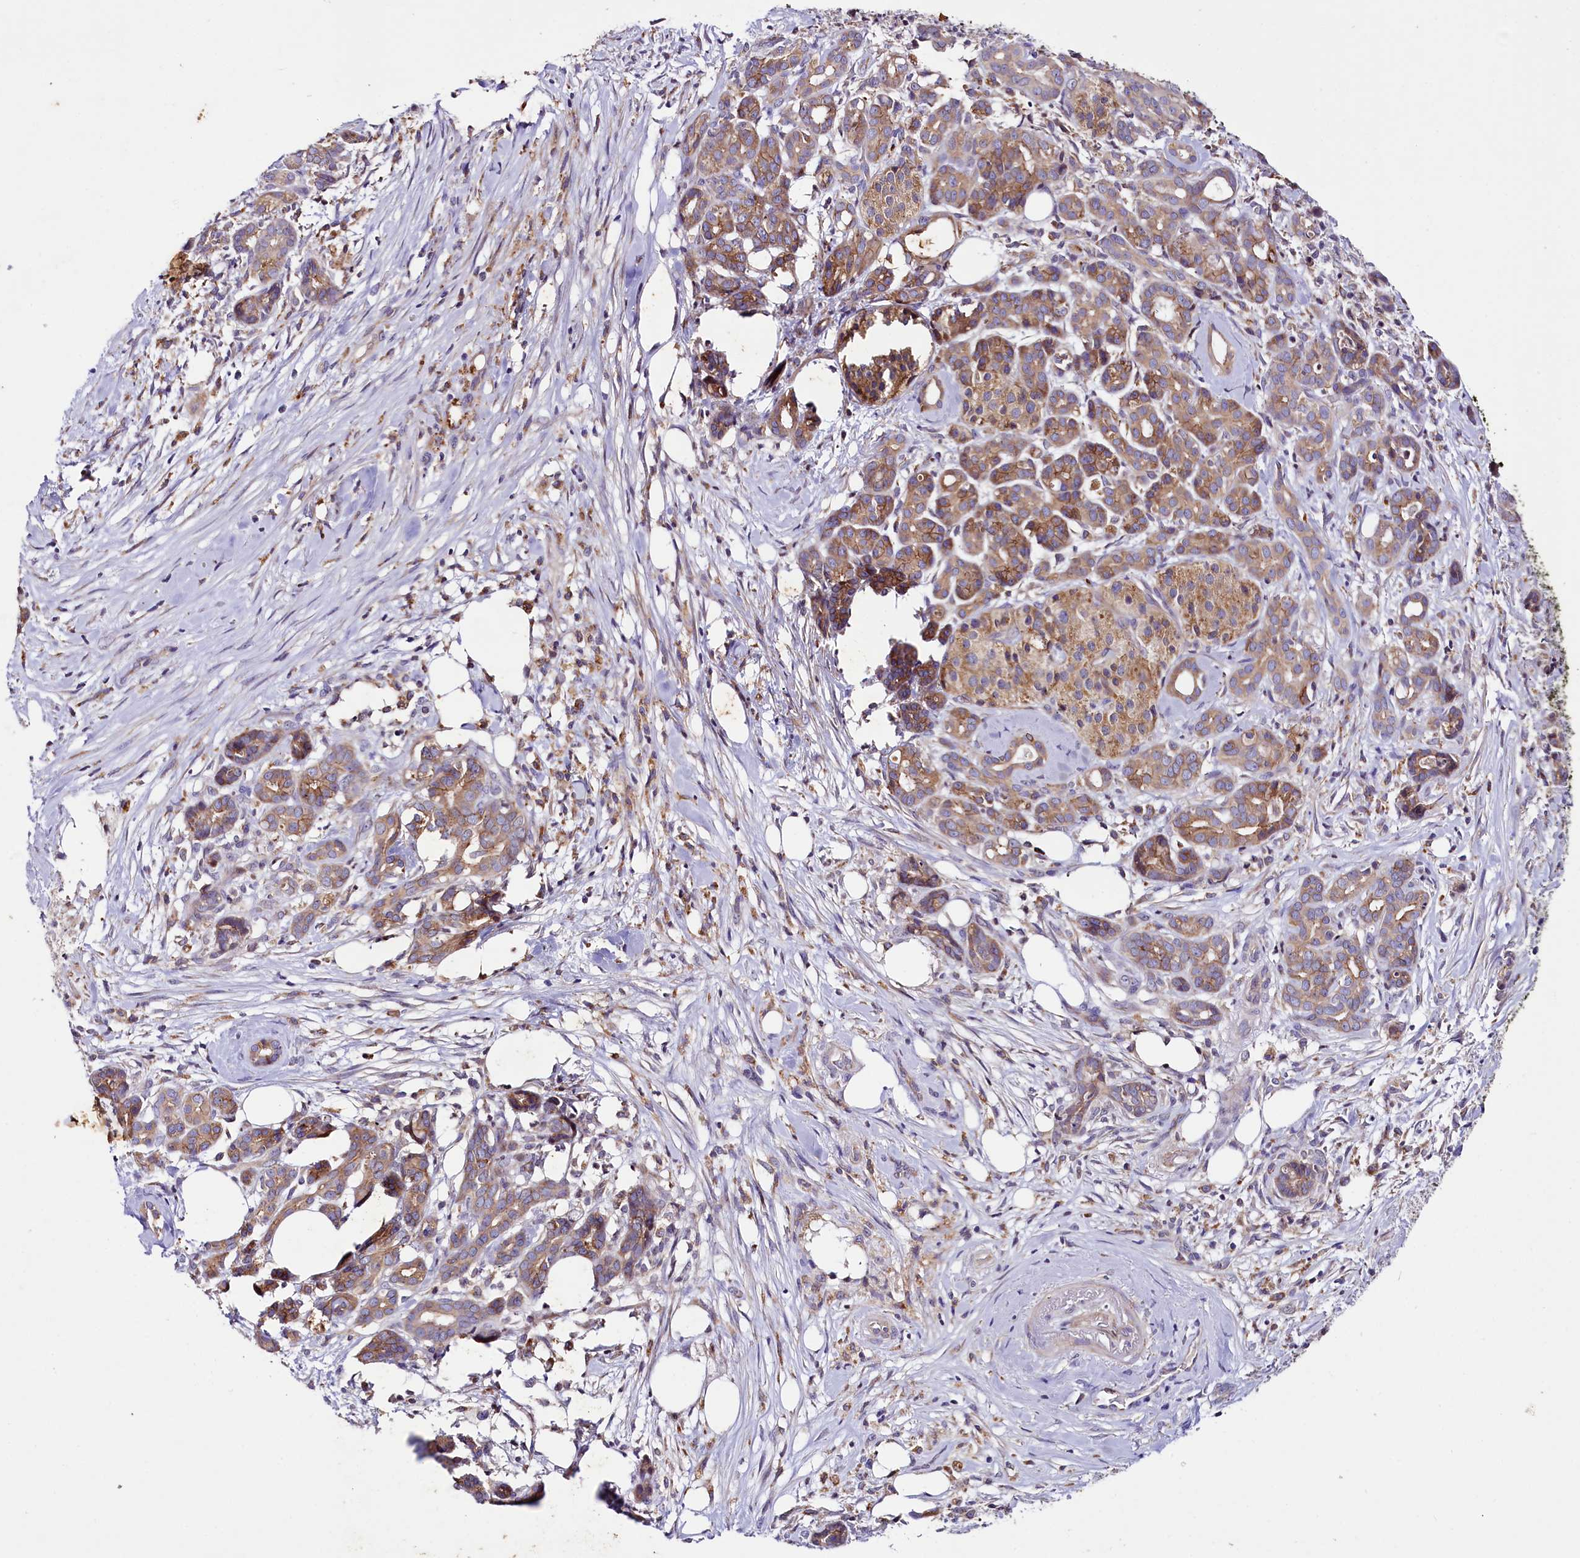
{"staining": {"intensity": "moderate", "quantity": ">75%", "location": "cytoplasmic/membranous"}, "tissue": "pancreatic cancer", "cell_type": "Tumor cells", "image_type": "cancer", "snomed": [{"axis": "morphology", "description": "Adenocarcinoma, NOS"}, {"axis": "topography", "description": "Pancreas"}], "caption": "DAB (3,3'-diaminobenzidine) immunohistochemical staining of human pancreatic cancer (adenocarcinoma) shows moderate cytoplasmic/membranous protein positivity in about >75% of tumor cells. The staining was performed using DAB (3,3'-diaminobenzidine), with brown indicating positive protein expression. Nuclei are stained blue with hematoxylin.", "gene": "SACM1L", "patient": {"sex": "female", "age": 66}}